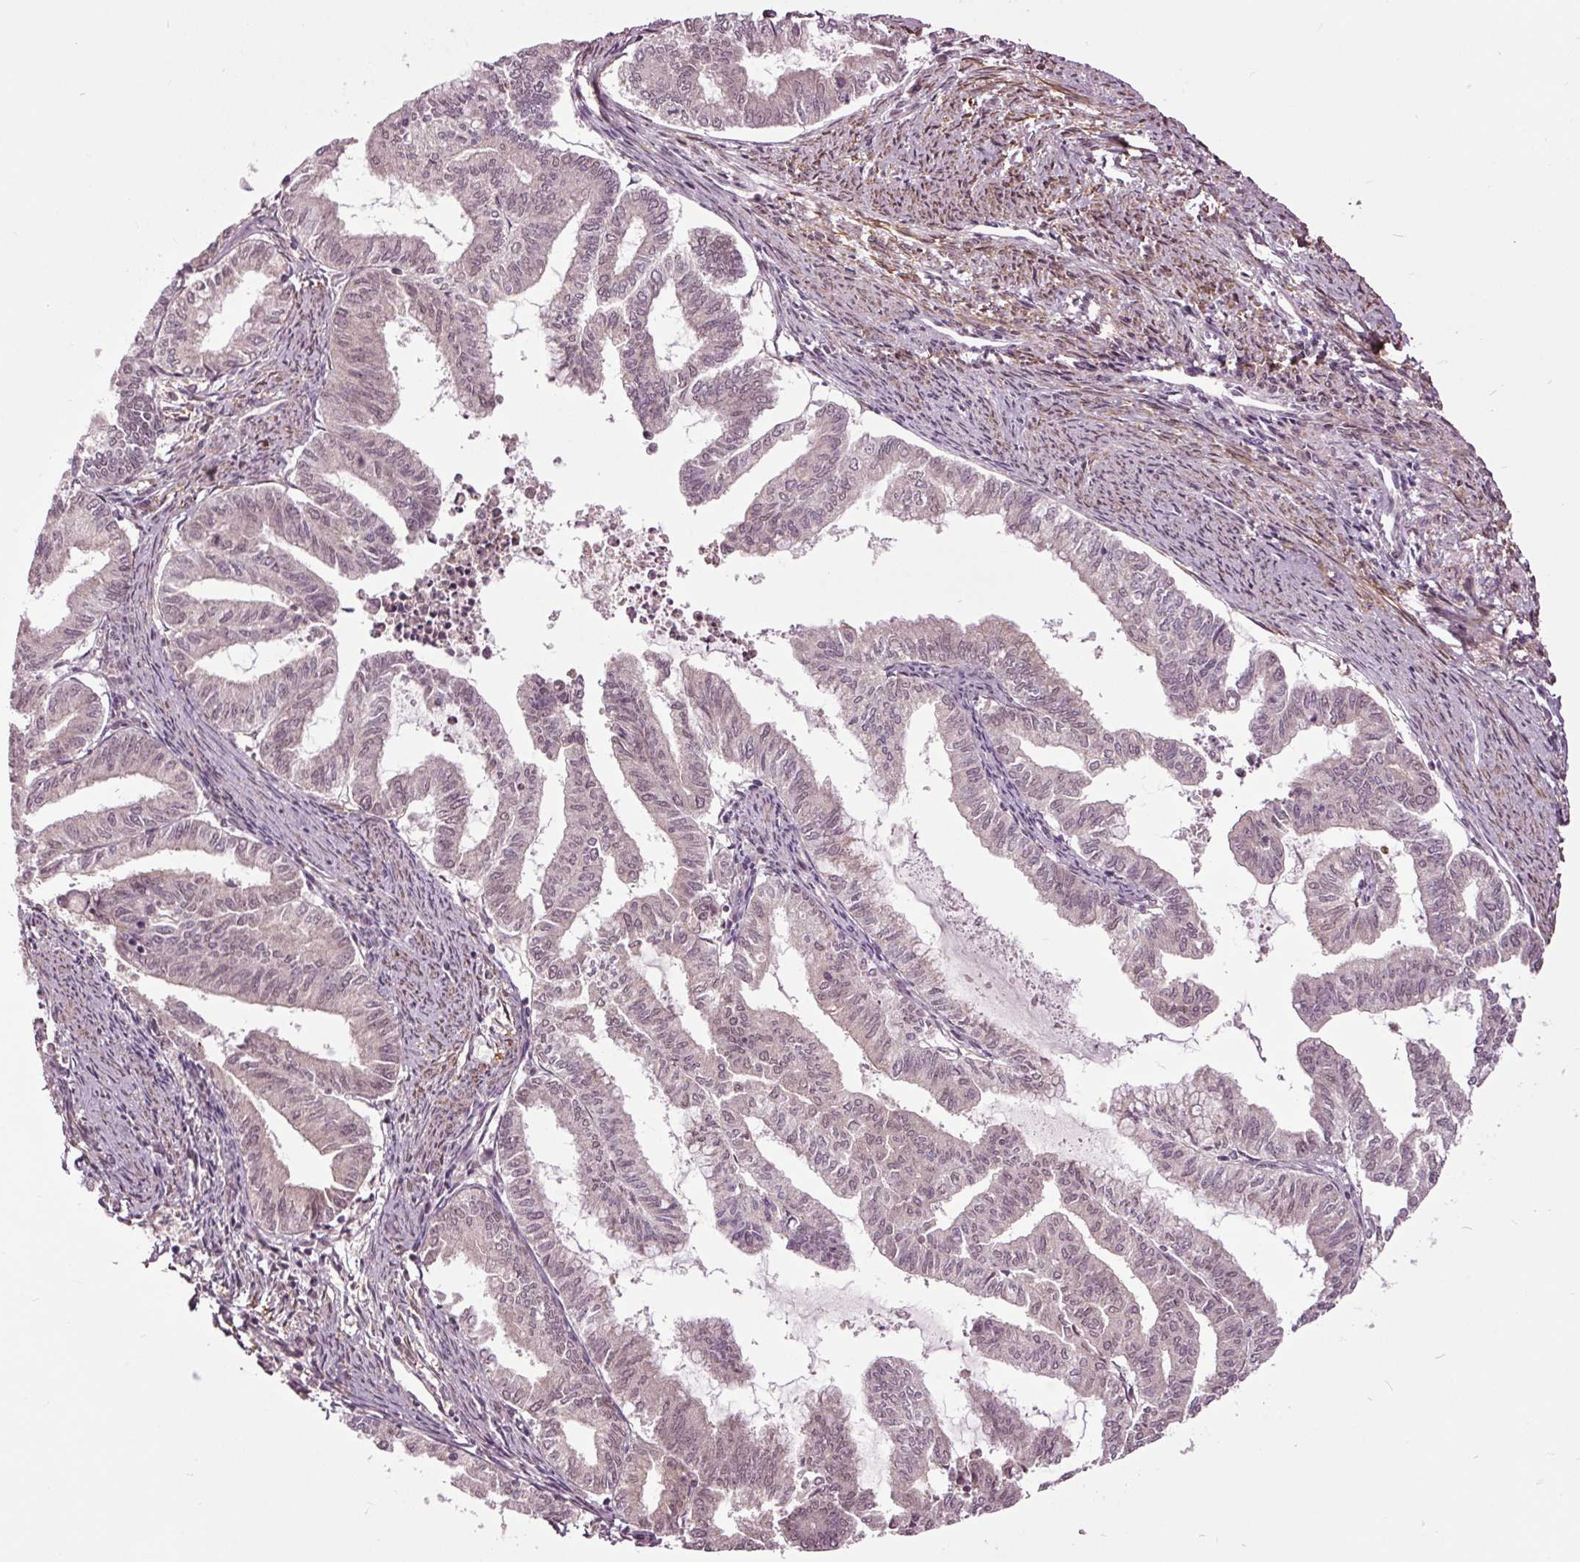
{"staining": {"intensity": "weak", "quantity": "<25%", "location": "cytoplasmic/membranous"}, "tissue": "endometrial cancer", "cell_type": "Tumor cells", "image_type": "cancer", "snomed": [{"axis": "morphology", "description": "Adenocarcinoma, NOS"}, {"axis": "topography", "description": "Endometrium"}], "caption": "Endometrial cancer stained for a protein using immunohistochemistry (IHC) exhibits no staining tumor cells.", "gene": "HAUS5", "patient": {"sex": "female", "age": 79}}